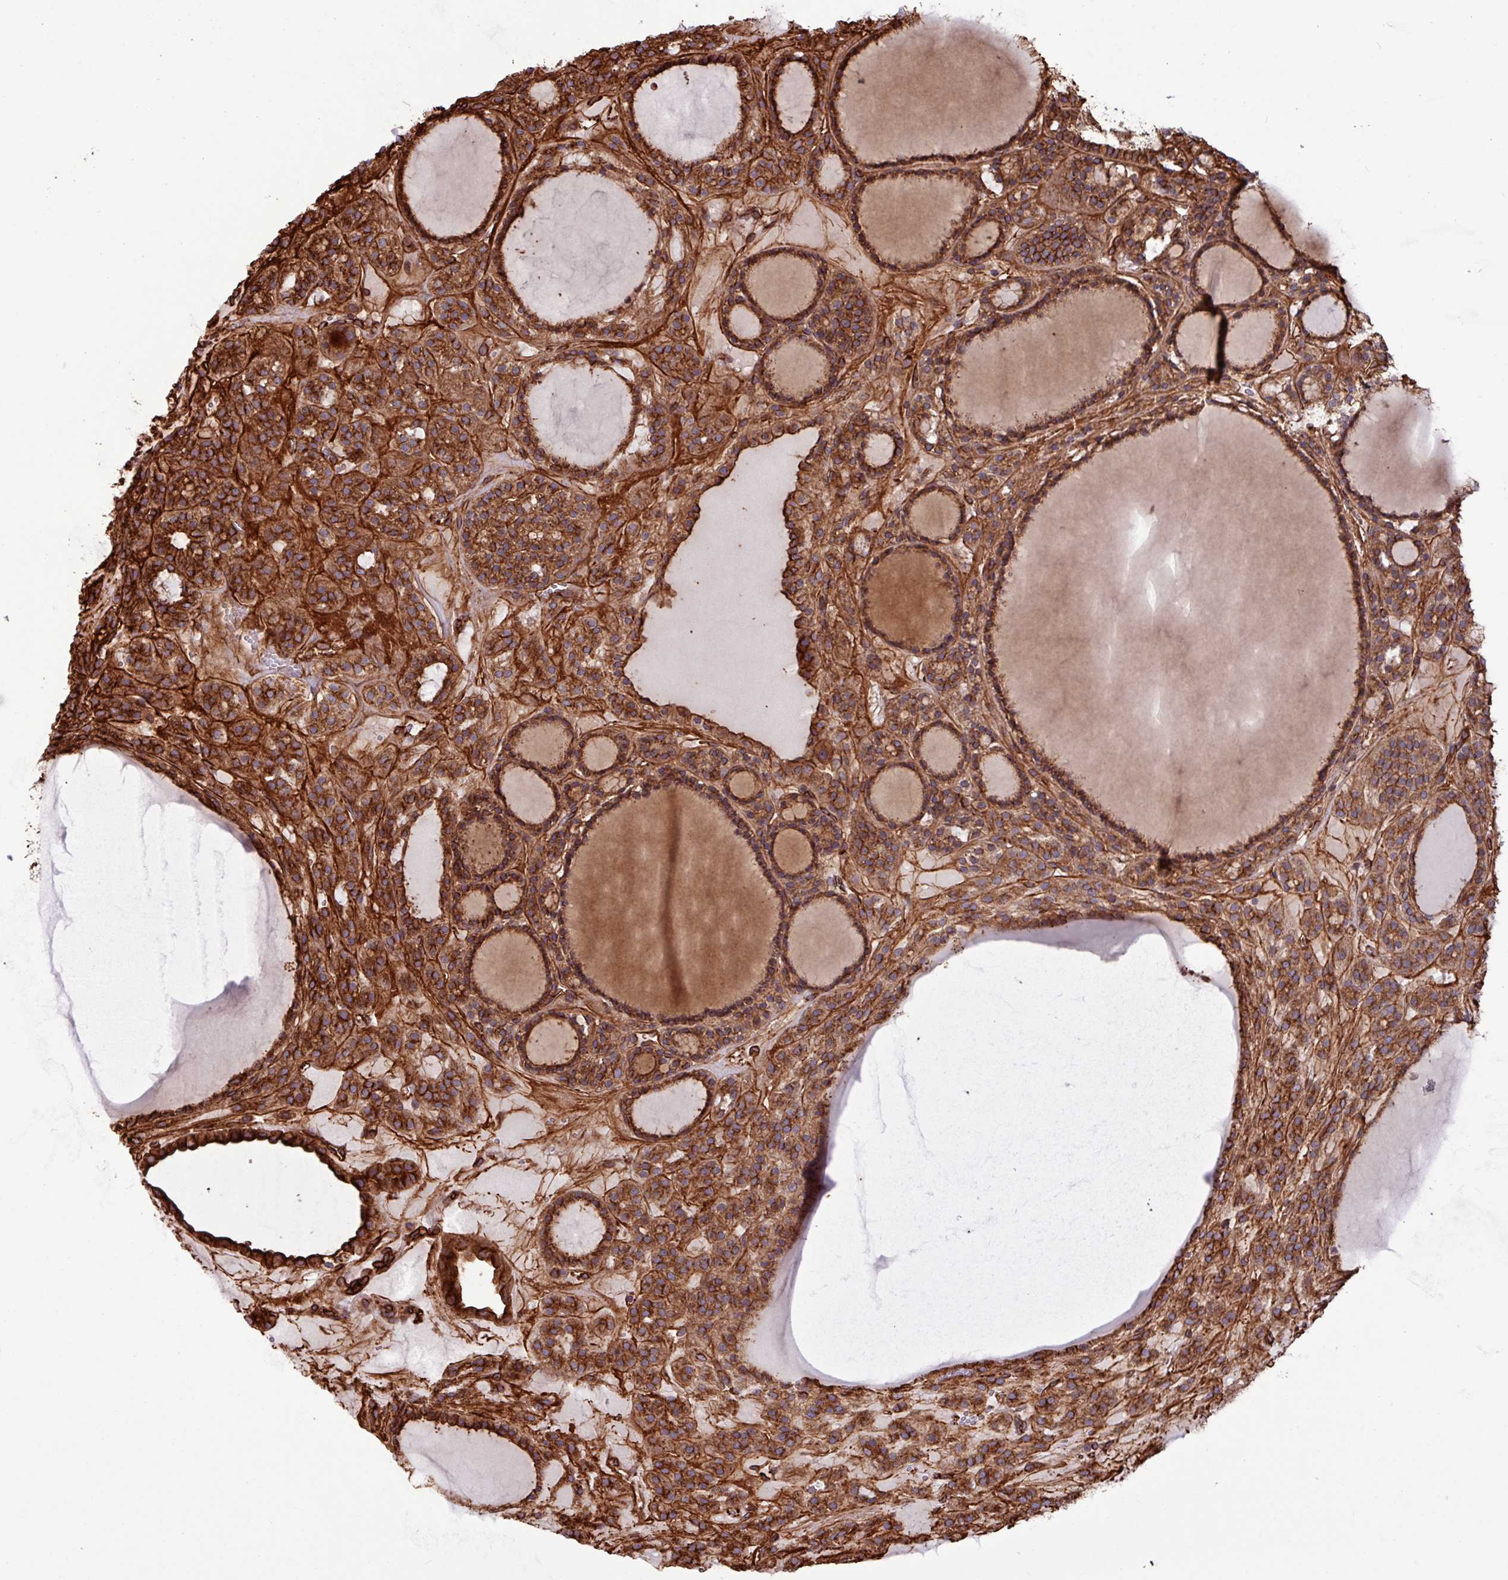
{"staining": {"intensity": "strong", "quantity": ">75%", "location": "cytoplasmic/membranous"}, "tissue": "thyroid cancer", "cell_type": "Tumor cells", "image_type": "cancer", "snomed": [{"axis": "morphology", "description": "Follicular adenoma carcinoma, NOS"}, {"axis": "topography", "description": "Thyroid gland"}], "caption": "Immunohistochemistry (IHC) (DAB) staining of human thyroid follicular adenoma carcinoma demonstrates strong cytoplasmic/membranous protein expression in about >75% of tumor cells.", "gene": "ZNF300", "patient": {"sex": "female", "age": 63}}